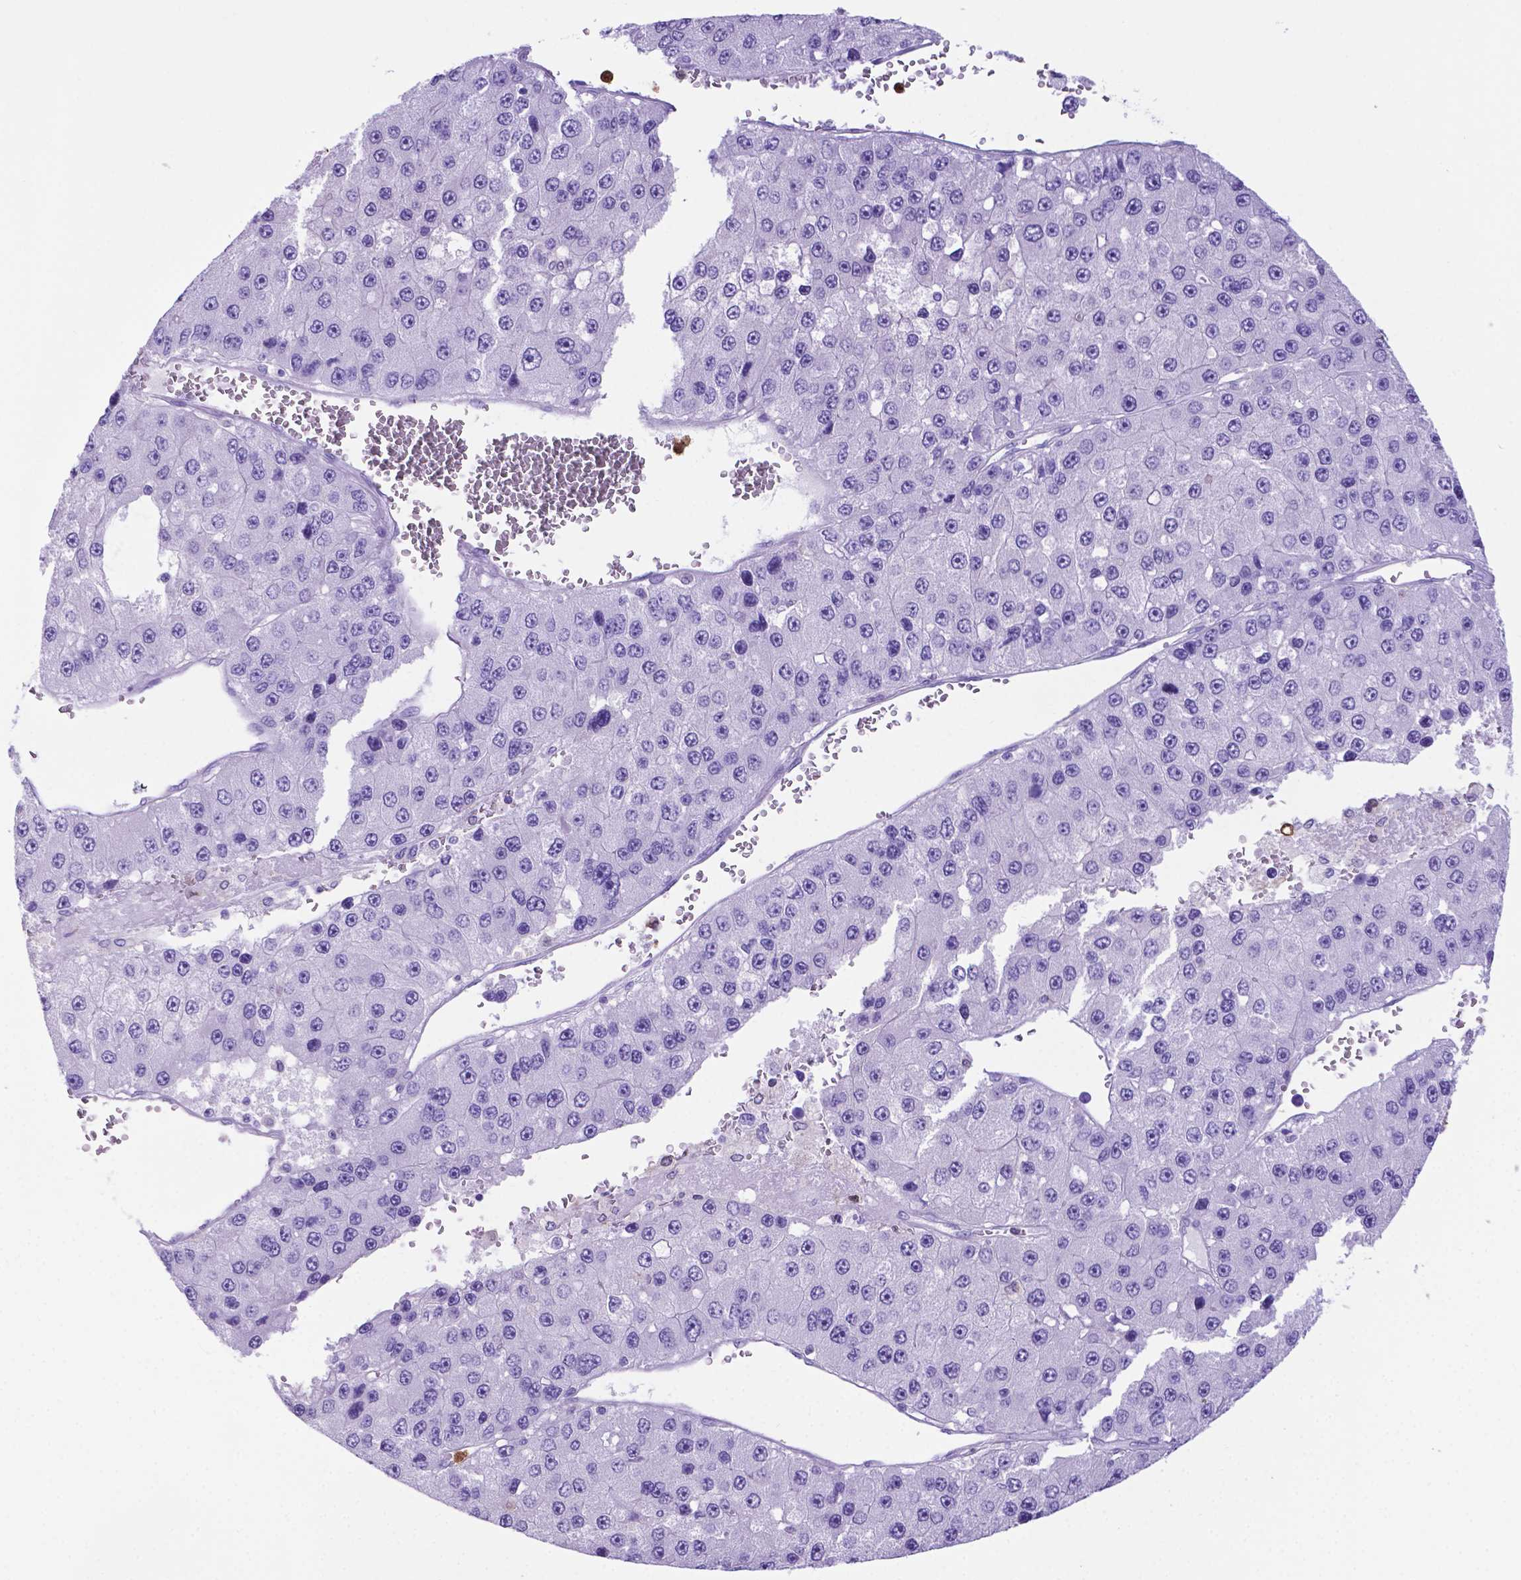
{"staining": {"intensity": "negative", "quantity": "none", "location": "none"}, "tissue": "liver cancer", "cell_type": "Tumor cells", "image_type": "cancer", "snomed": [{"axis": "morphology", "description": "Carcinoma, Hepatocellular, NOS"}, {"axis": "topography", "description": "Liver"}], "caption": "A high-resolution histopathology image shows immunohistochemistry staining of hepatocellular carcinoma (liver), which shows no significant expression in tumor cells.", "gene": "LZTR1", "patient": {"sex": "female", "age": 73}}